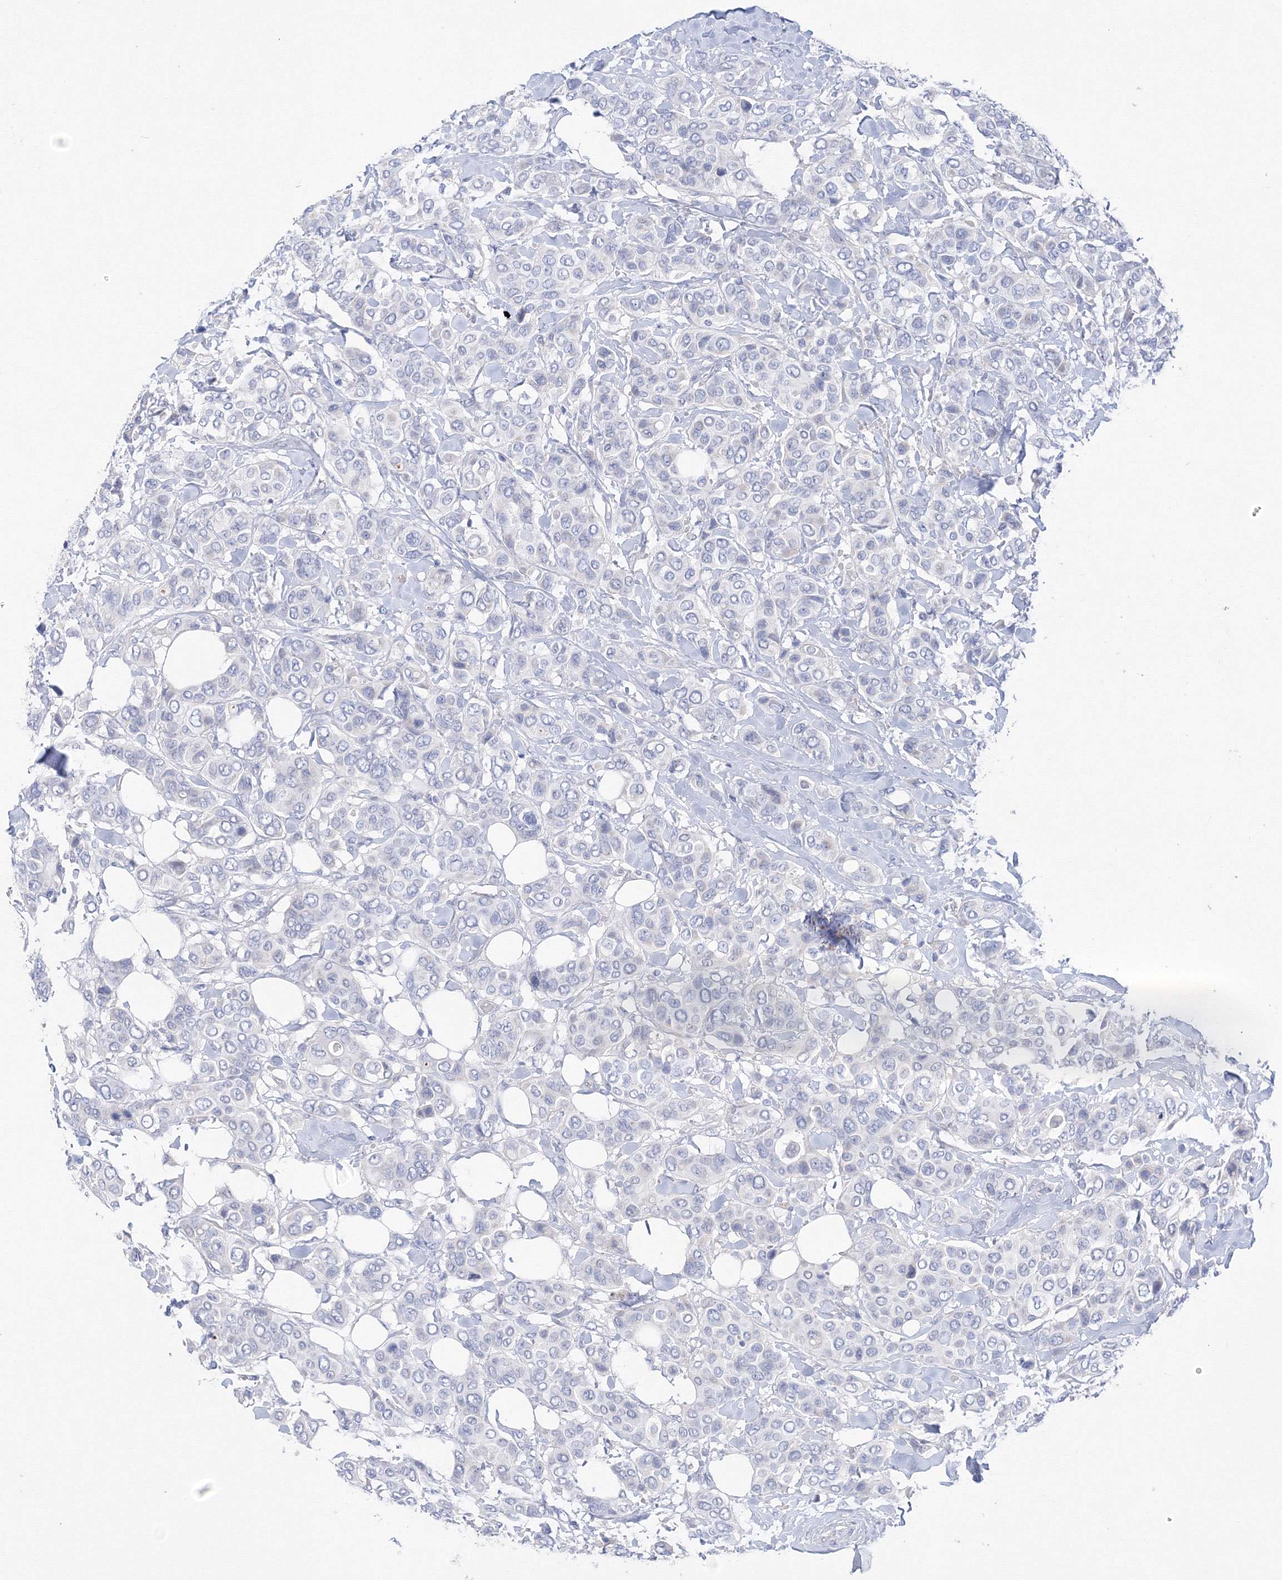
{"staining": {"intensity": "negative", "quantity": "none", "location": "none"}, "tissue": "breast cancer", "cell_type": "Tumor cells", "image_type": "cancer", "snomed": [{"axis": "morphology", "description": "Lobular carcinoma"}, {"axis": "topography", "description": "Breast"}], "caption": "The image shows no significant staining in tumor cells of breast cancer (lobular carcinoma).", "gene": "TAMM41", "patient": {"sex": "female", "age": 51}}